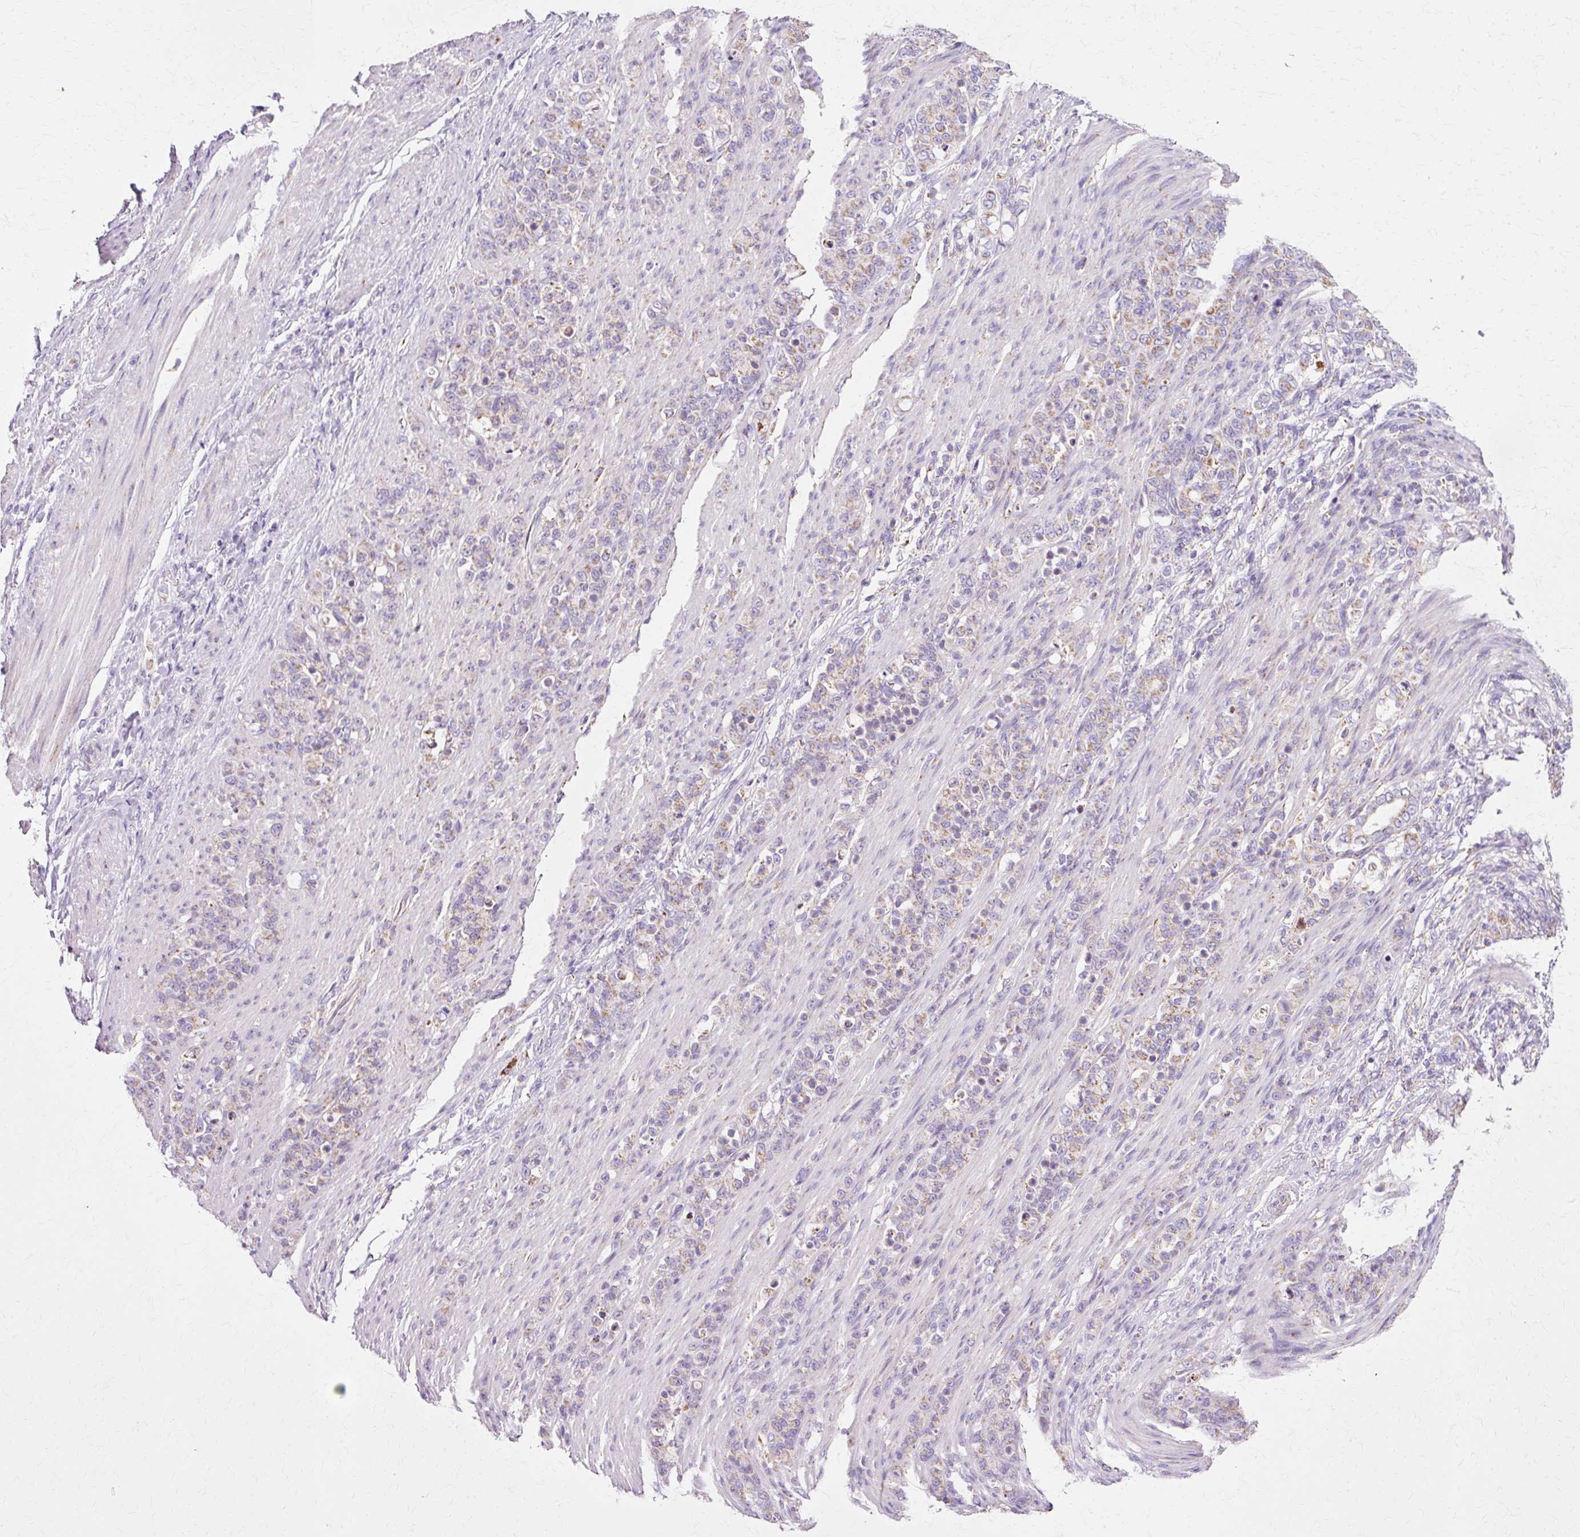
{"staining": {"intensity": "weak", "quantity": "25%-75%", "location": "cytoplasmic/membranous"}, "tissue": "stomach cancer", "cell_type": "Tumor cells", "image_type": "cancer", "snomed": [{"axis": "morphology", "description": "Adenocarcinoma, NOS"}, {"axis": "topography", "description": "Stomach"}], "caption": "Approximately 25%-75% of tumor cells in human stomach cancer (adenocarcinoma) reveal weak cytoplasmic/membranous protein positivity as visualized by brown immunohistochemical staining.", "gene": "ATP5PO", "patient": {"sex": "female", "age": 79}}